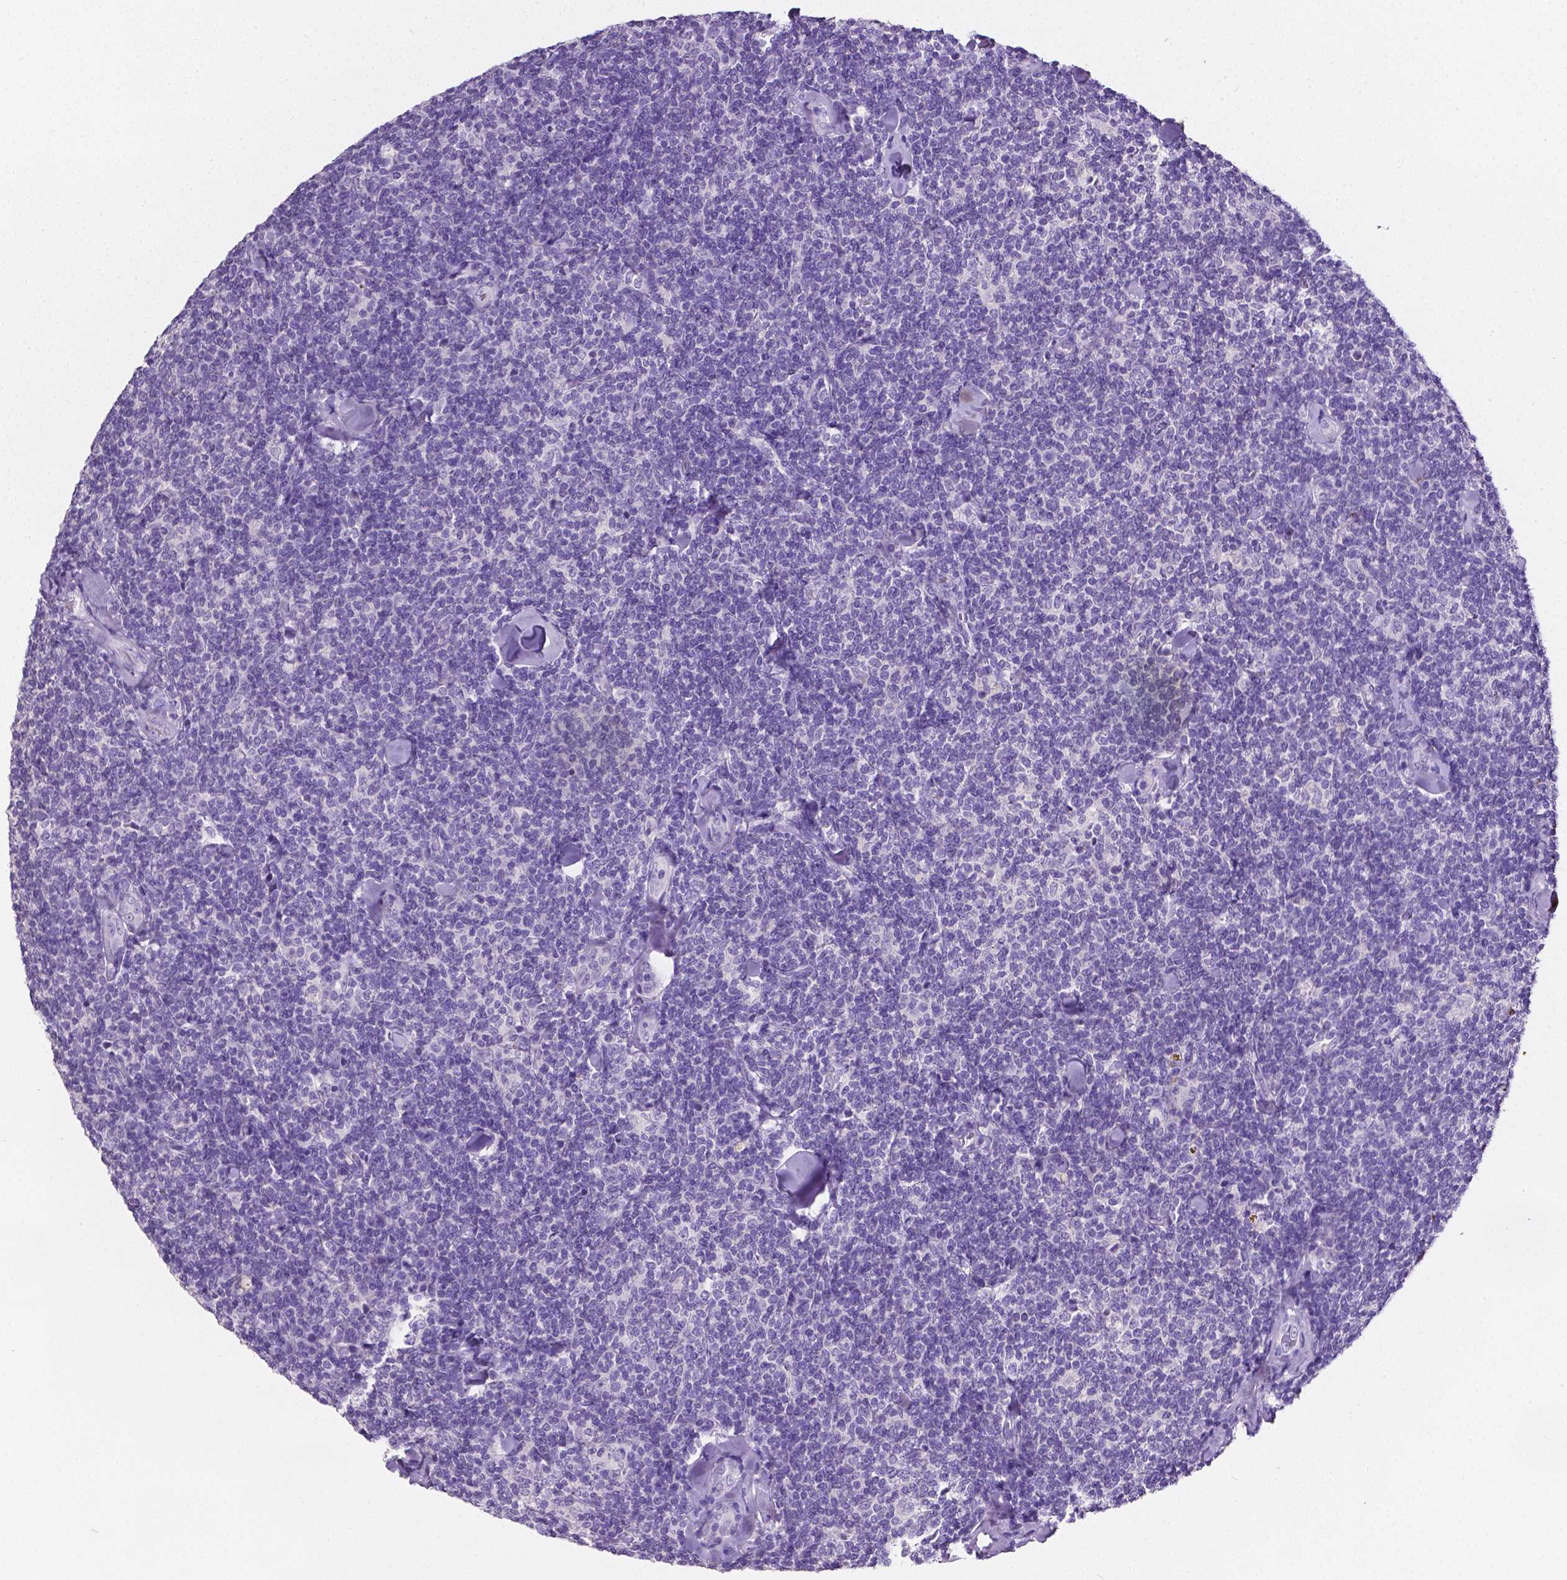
{"staining": {"intensity": "negative", "quantity": "none", "location": "none"}, "tissue": "lymphoma", "cell_type": "Tumor cells", "image_type": "cancer", "snomed": [{"axis": "morphology", "description": "Malignant lymphoma, non-Hodgkin's type, Low grade"}, {"axis": "topography", "description": "Lymph node"}], "caption": "A micrograph of human low-grade malignant lymphoma, non-Hodgkin's type is negative for staining in tumor cells.", "gene": "SLC22A2", "patient": {"sex": "female", "age": 56}}